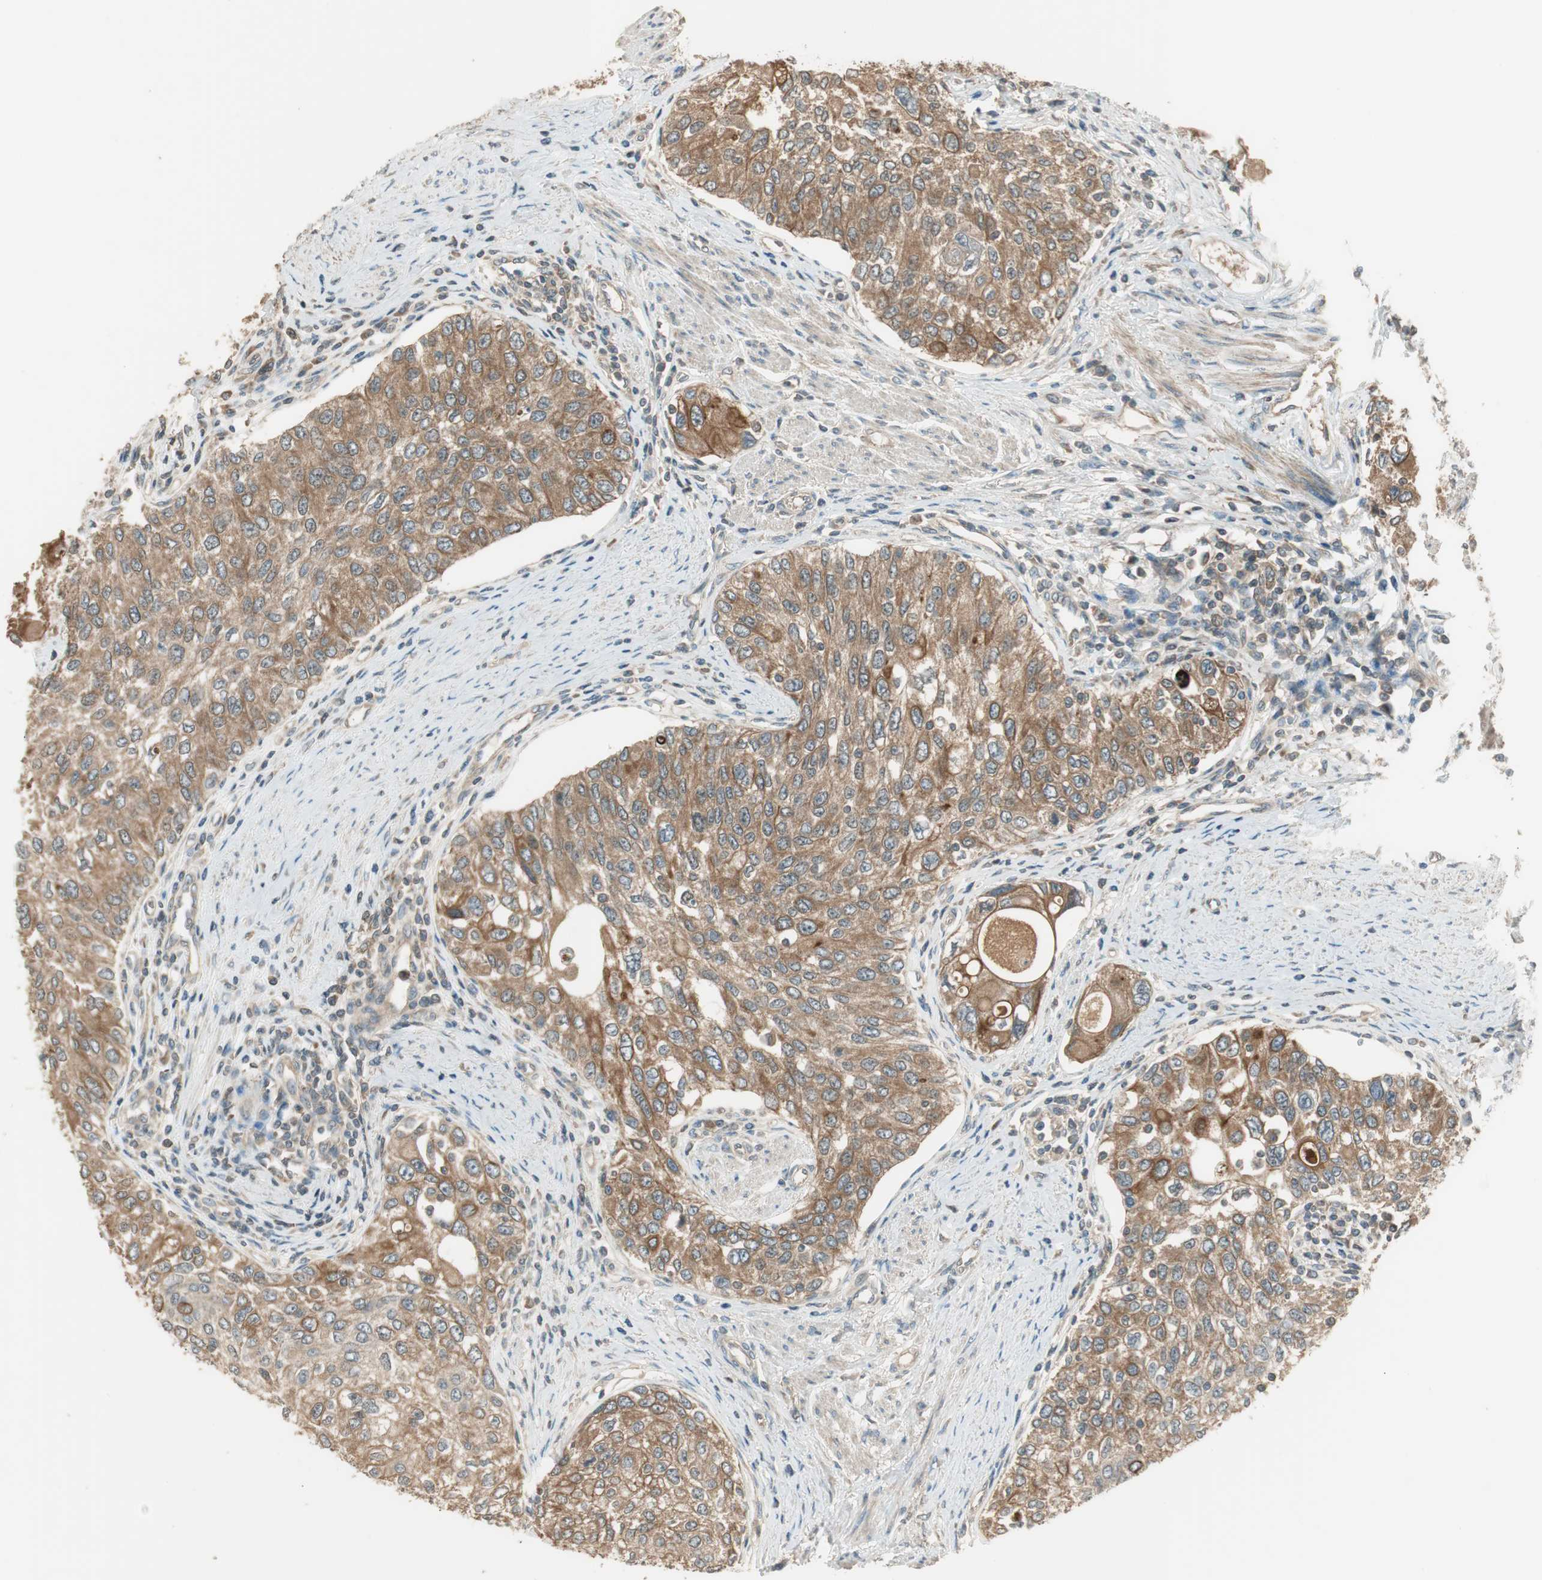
{"staining": {"intensity": "moderate", "quantity": ">75%", "location": "cytoplasmic/membranous"}, "tissue": "urothelial cancer", "cell_type": "Tumor cells", "image_type": "cancer", "snomed": [{"axis": "morphology", "description": "Urothelial carcinoma, High grade"}, {"axis": "topography", "description": "Urinary bladder"}], "caption": "IHC of human urothelial cancer shows medium levels of moderate cytoplasmic/membranous expression in approximately >75% of tumor cells.", "gene": "PFDN5", "patient": {"sex": "female", "age": 56}}